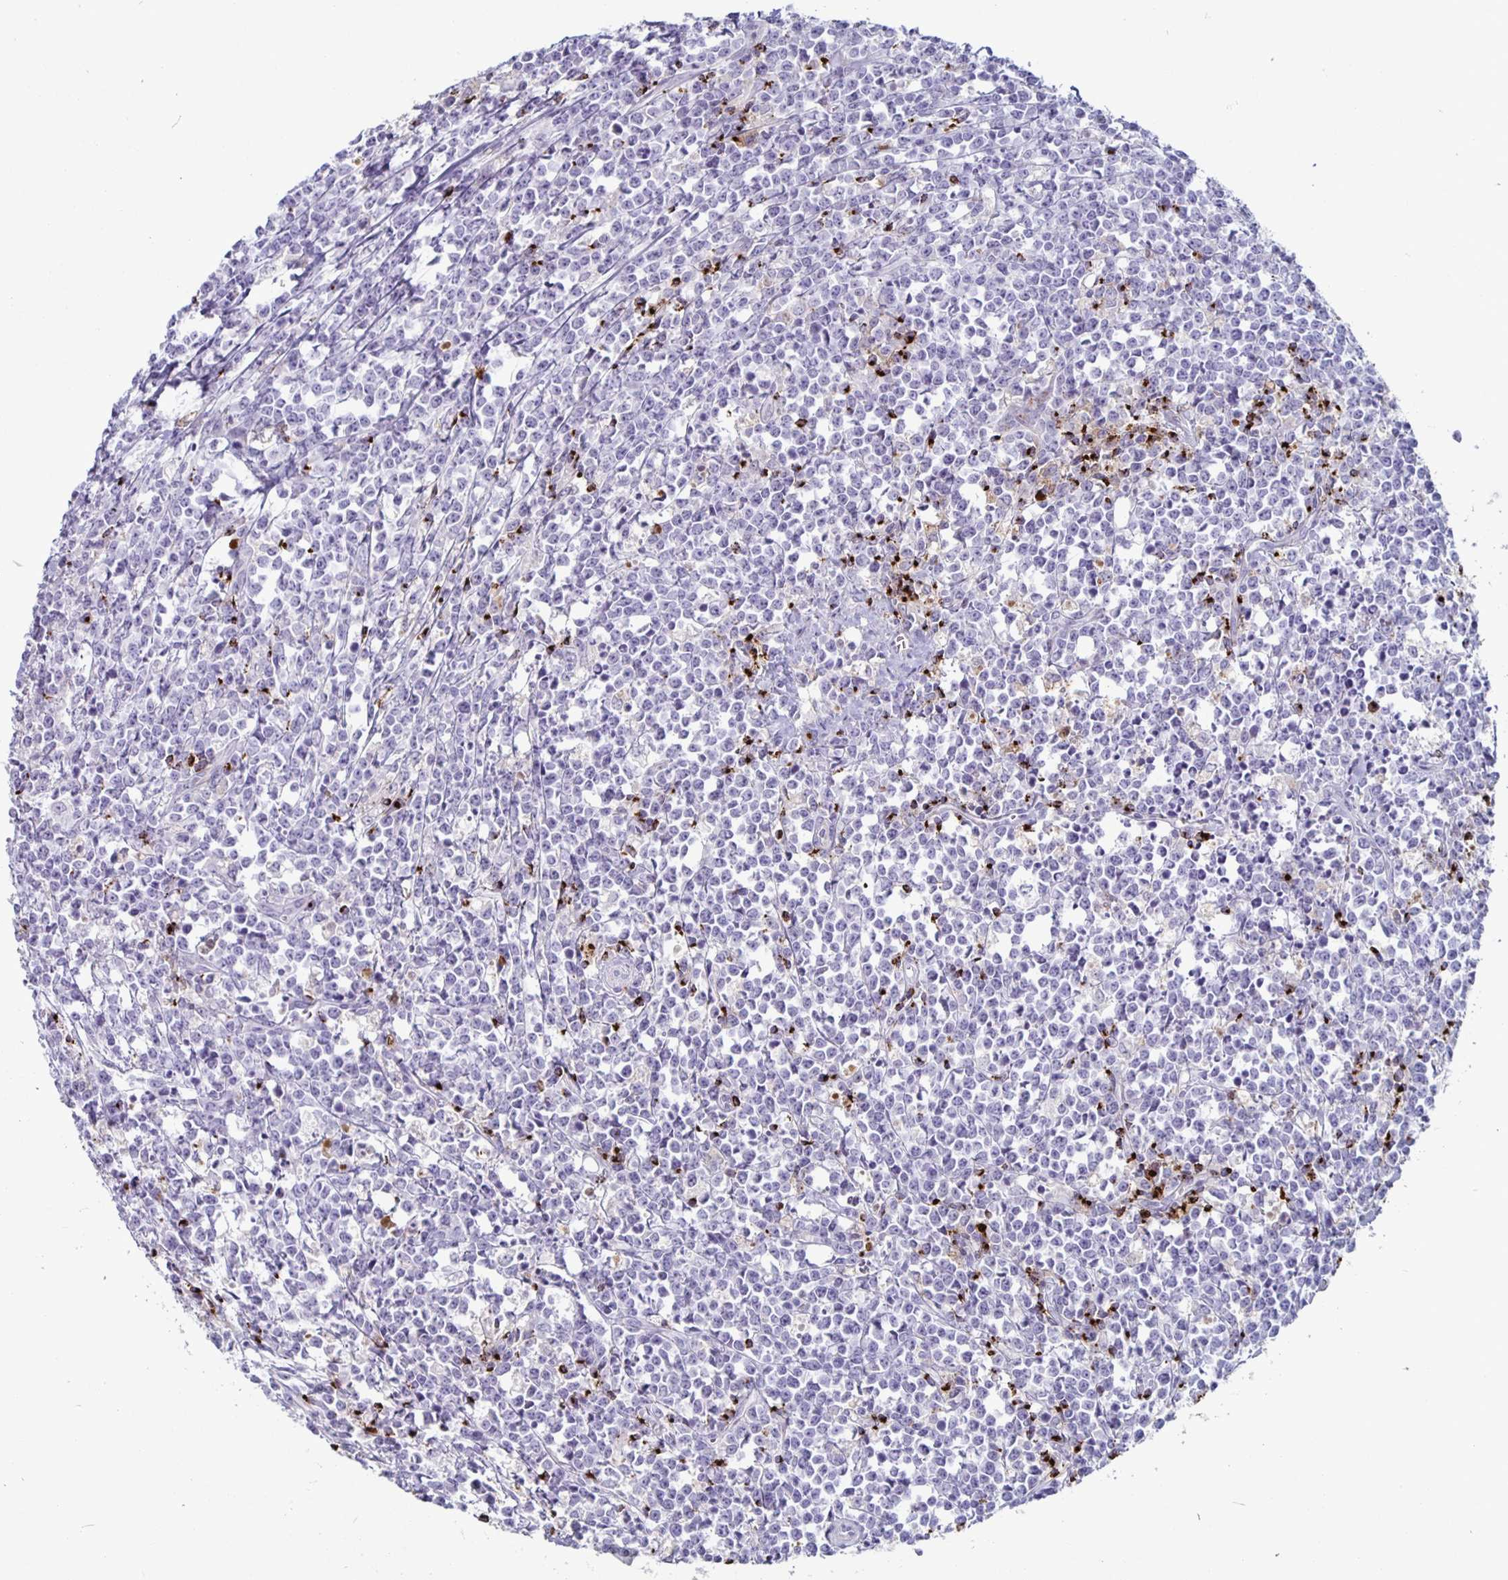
{"staining": {"intensity": "negative", "quantity": "none", "location": "none"}, "tissue": "lymphoma", "cell_type": "Tumor cells", "image_type": "cancer", "snomed": [{"axis": "morphology", "description": "Malignant lymphoma, non-Hodgkin's type, High grade"}, {"axis": "topography", "description": "Small intestine"}], "caption": "This is a image of IHC staining of malignant lymphoma, non-Hodgkin's type (high-grade), which shows no positivity in tumor cells. The staining was performed using DAB to visualize the protein expression in brown, while the nuclei were stained in blue with hematoxylin (Magnification: 20x).", "gene": "GZMK", "patient": {"sex": "female", "age": 56}}